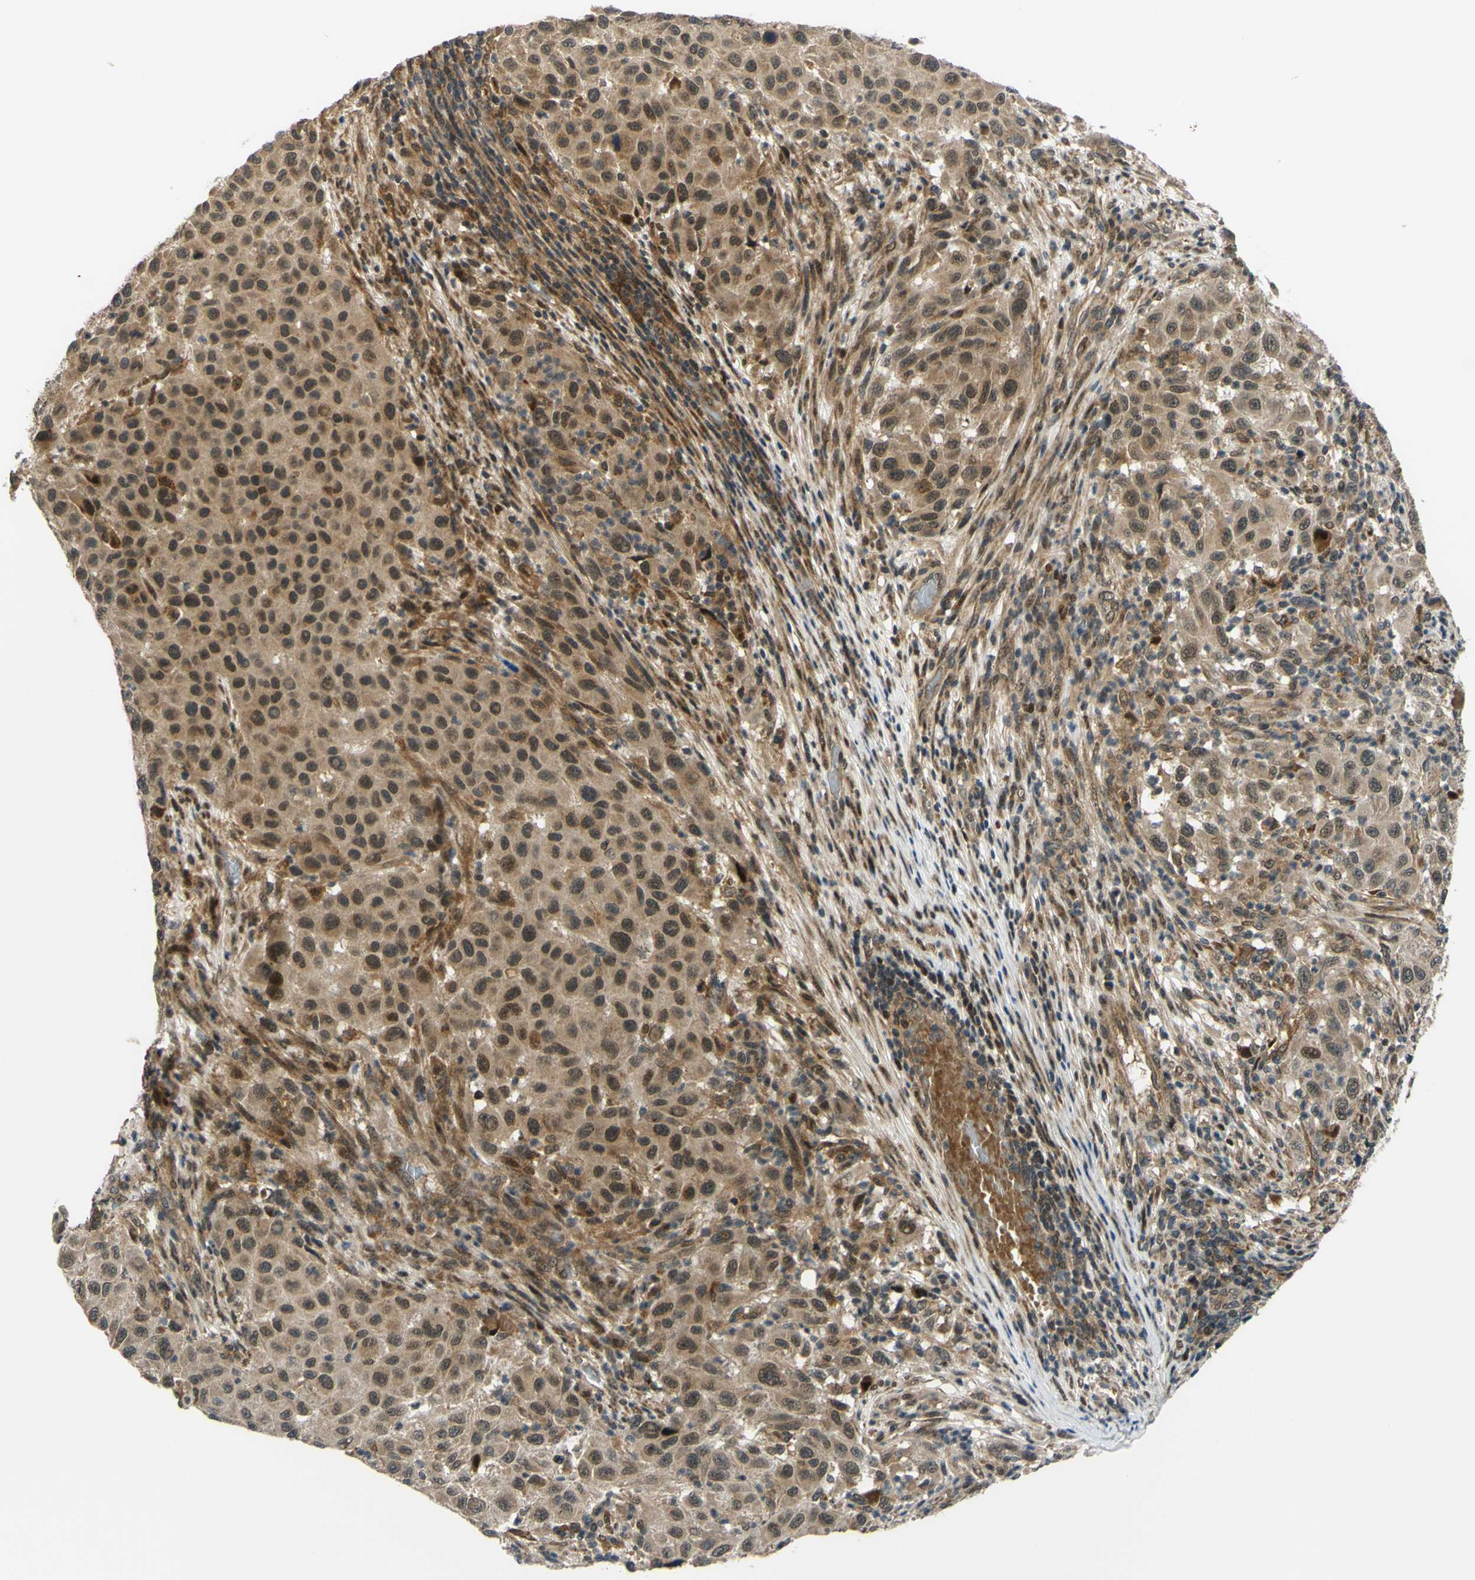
{"staining": {"intensity": "moderate", "quantity": ">75%", "location": "cytoplasmic/membranous,nuclear"}, "tissue": "melanoma", "cell_type": "Tumor cells", "image_type": "cancer", "snomed": [{"axis": "morphology", "description": "Malignant melanoma, Metastatic site"}, {"axis": "topography", "description": "Lymph node"}], "caption": "Protein expression analysis of human melanoma reveals moderate cytoplasmic/membranous and nuclear staining in about >75% of tumor cells.", "gene": "ABCC8", "patient": {"sex": "male", "age": 61}}